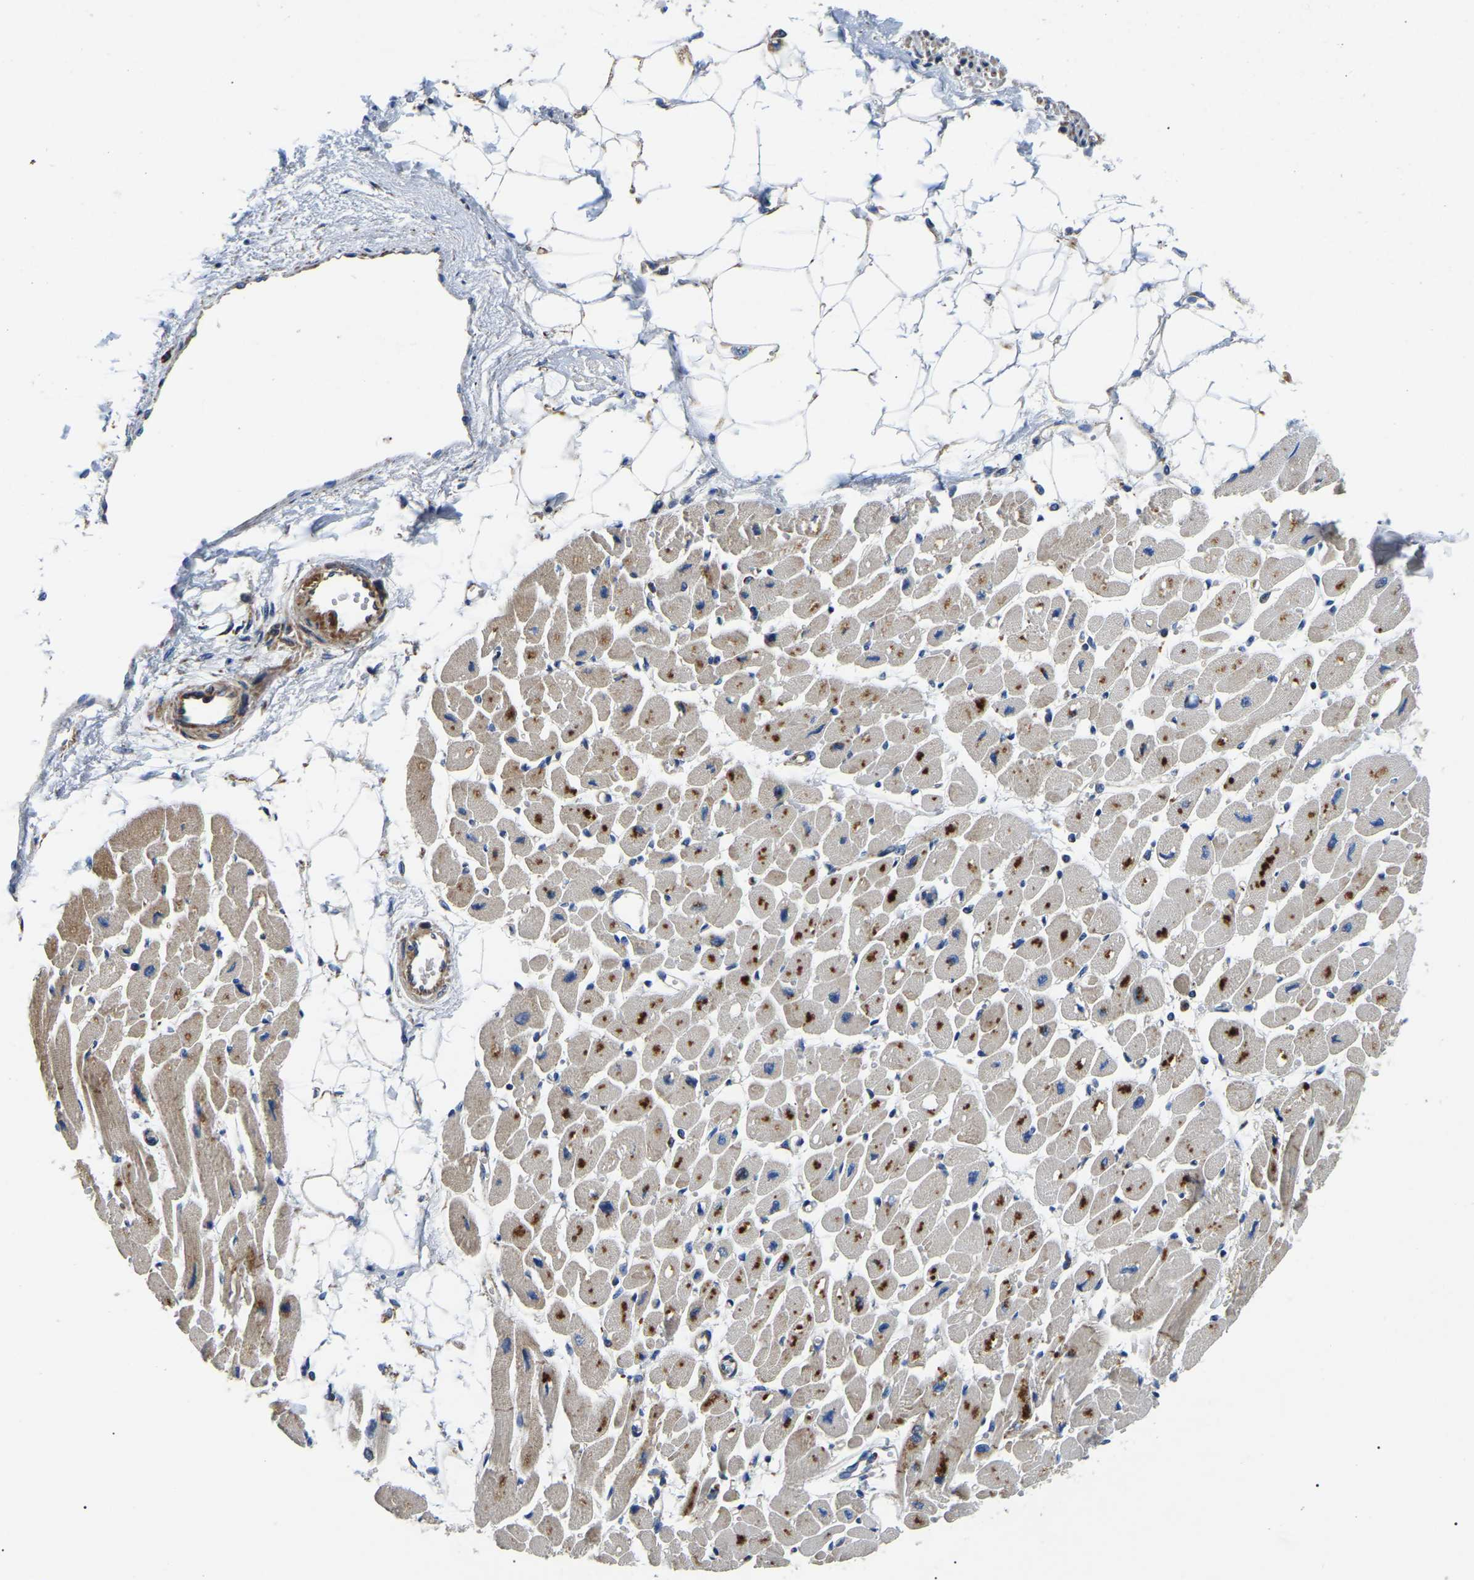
{"staining": {"intensity": "moderate", "quantity": "25%-75%", "location": "cytoplasmic/membranous"}, "tissue": "heart muscle", "cell_type": "Cardiomyocytes", "image_type": "normal", "snomed": [{"axis": "morphology", "description": "Normal tissue, NOS"}, {"axis": "topography", "description": "Heart"}], "caption": "This photomicrograph reveals immunohistochemistry staining of unremarkable heart muscle, with medium moderate cytoplasmic/membranous expression in approximately 25%-75% of cardiomyocytes.", "gene": "PPM1E", "patient": {"sex": "female", "age": 54}}